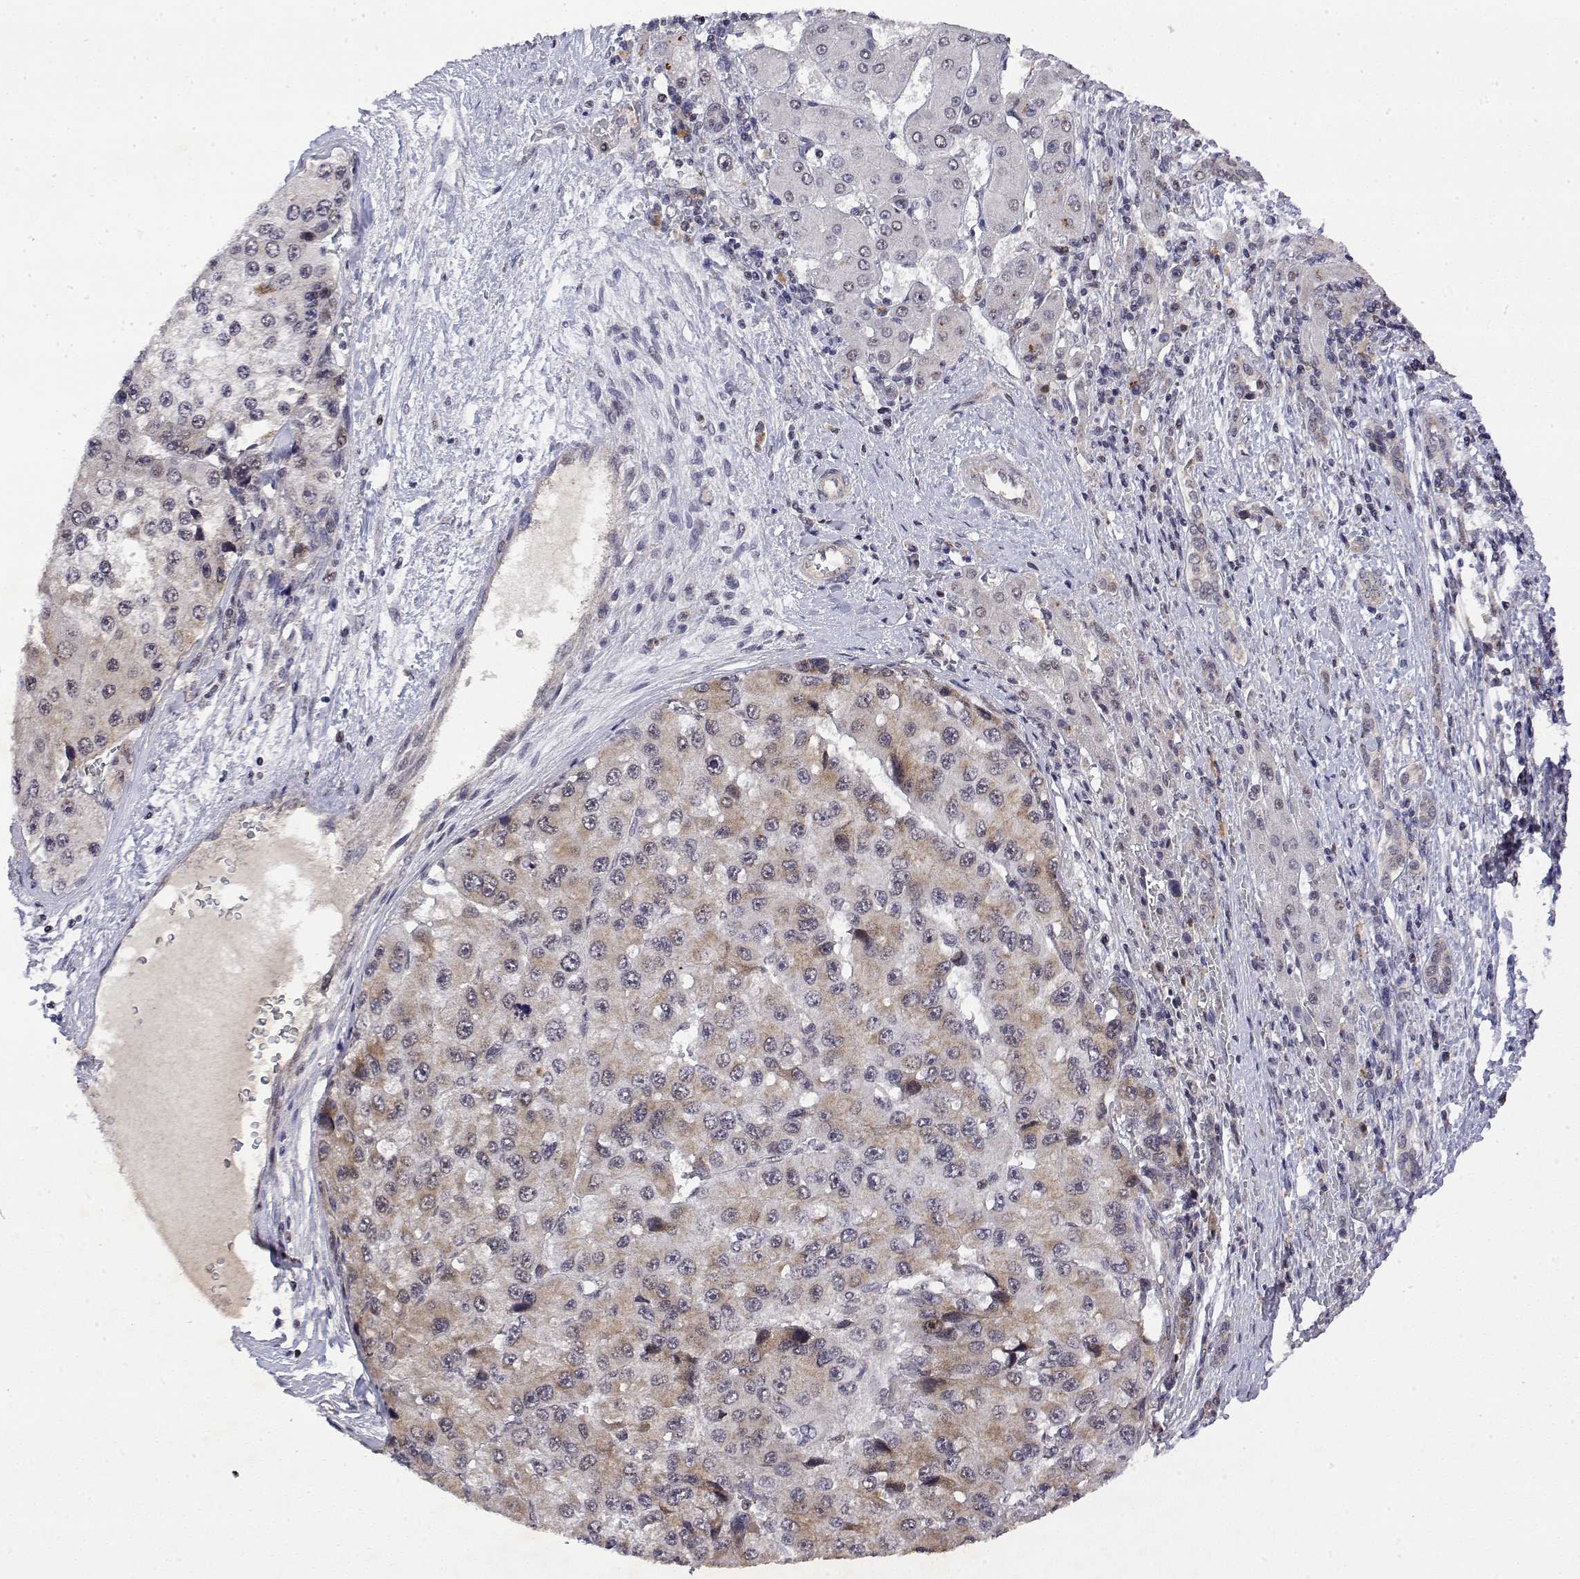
{"staining": {"intensity": "weak", "quantity": "<25%", "location": "cytoplasmic/membranous"}, "tissue": "liver cancer", "cell_type": "Tumor cells", "image_type": "cancer", "snomed": [{"axis": "morphology", "description": "Carcinoma, Hepatocellular, NOS"}, {"axis": "topography", "description": "Liver"}], "caption": "DAB (3,3'-diaminobenzidine) immunohistochemical staining of human hepatocellular carcinoma (liver) exhibits no significant staining in tumor cells.", "gene": "GADD45GIP1", "patient": {"sex": "female", "age": 73}}